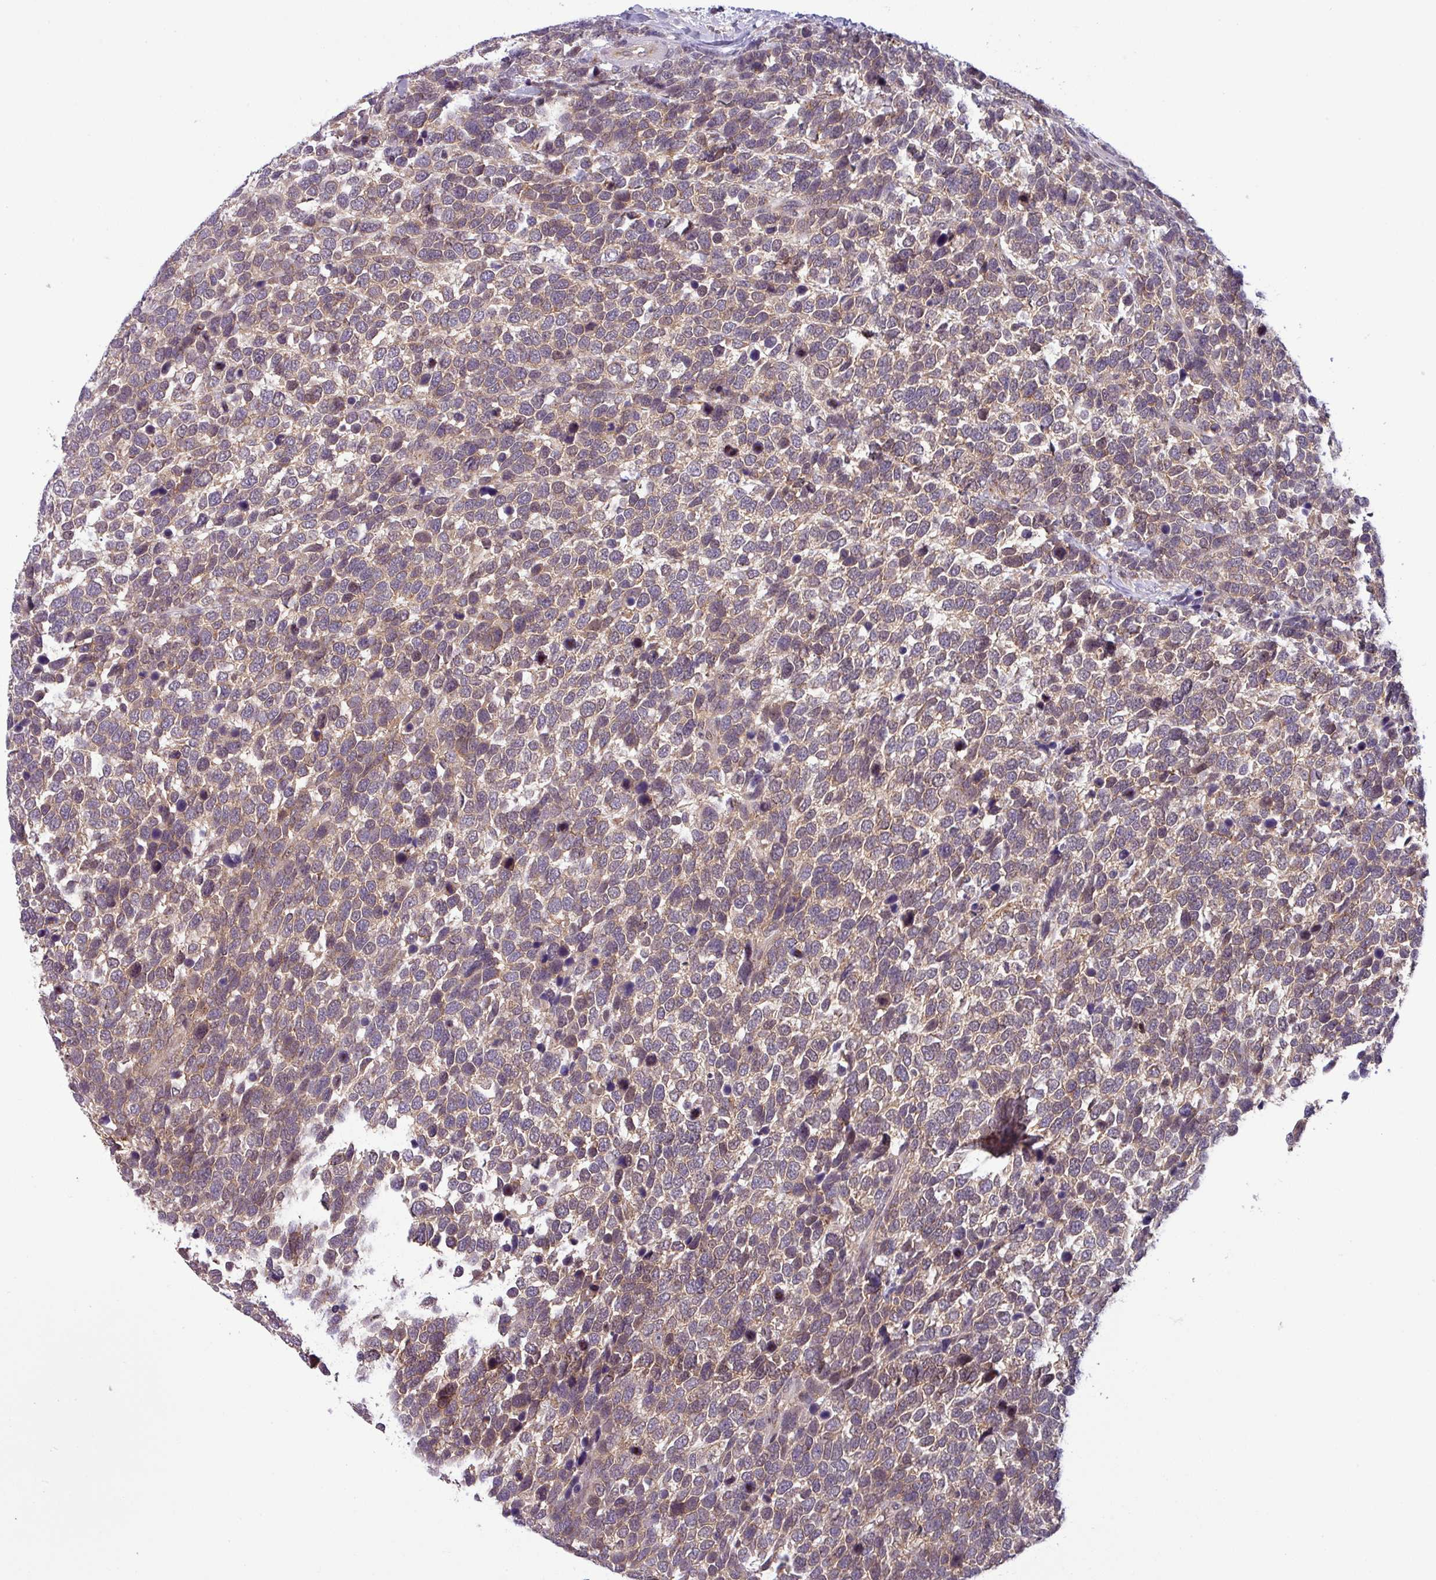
{"staining": {"intensity": "moderate", "quantity": "25%-75%", "location": "cytoplasmic/membranous"}, "tissue": "urothelial cancer", "cell_type": "Tumor cells", "image_type": "cancer", "snomed": [{"axis": "morphology", "description": "Urothelial carcinoma, High grade"}, {"axis": "topography", "description": "Urinary bladder"}], "caption": "Urothelial cancer tissue displays moderate cytoplasmic/membranous expression in approximately 25%-75% of tumor cells, visualized by immunohistochemistry. (DAB = brown stain, brightfield microscopy at high magnification).", "gene": "NPFFR1", "patient": {"sex": "female", "age": 82}}